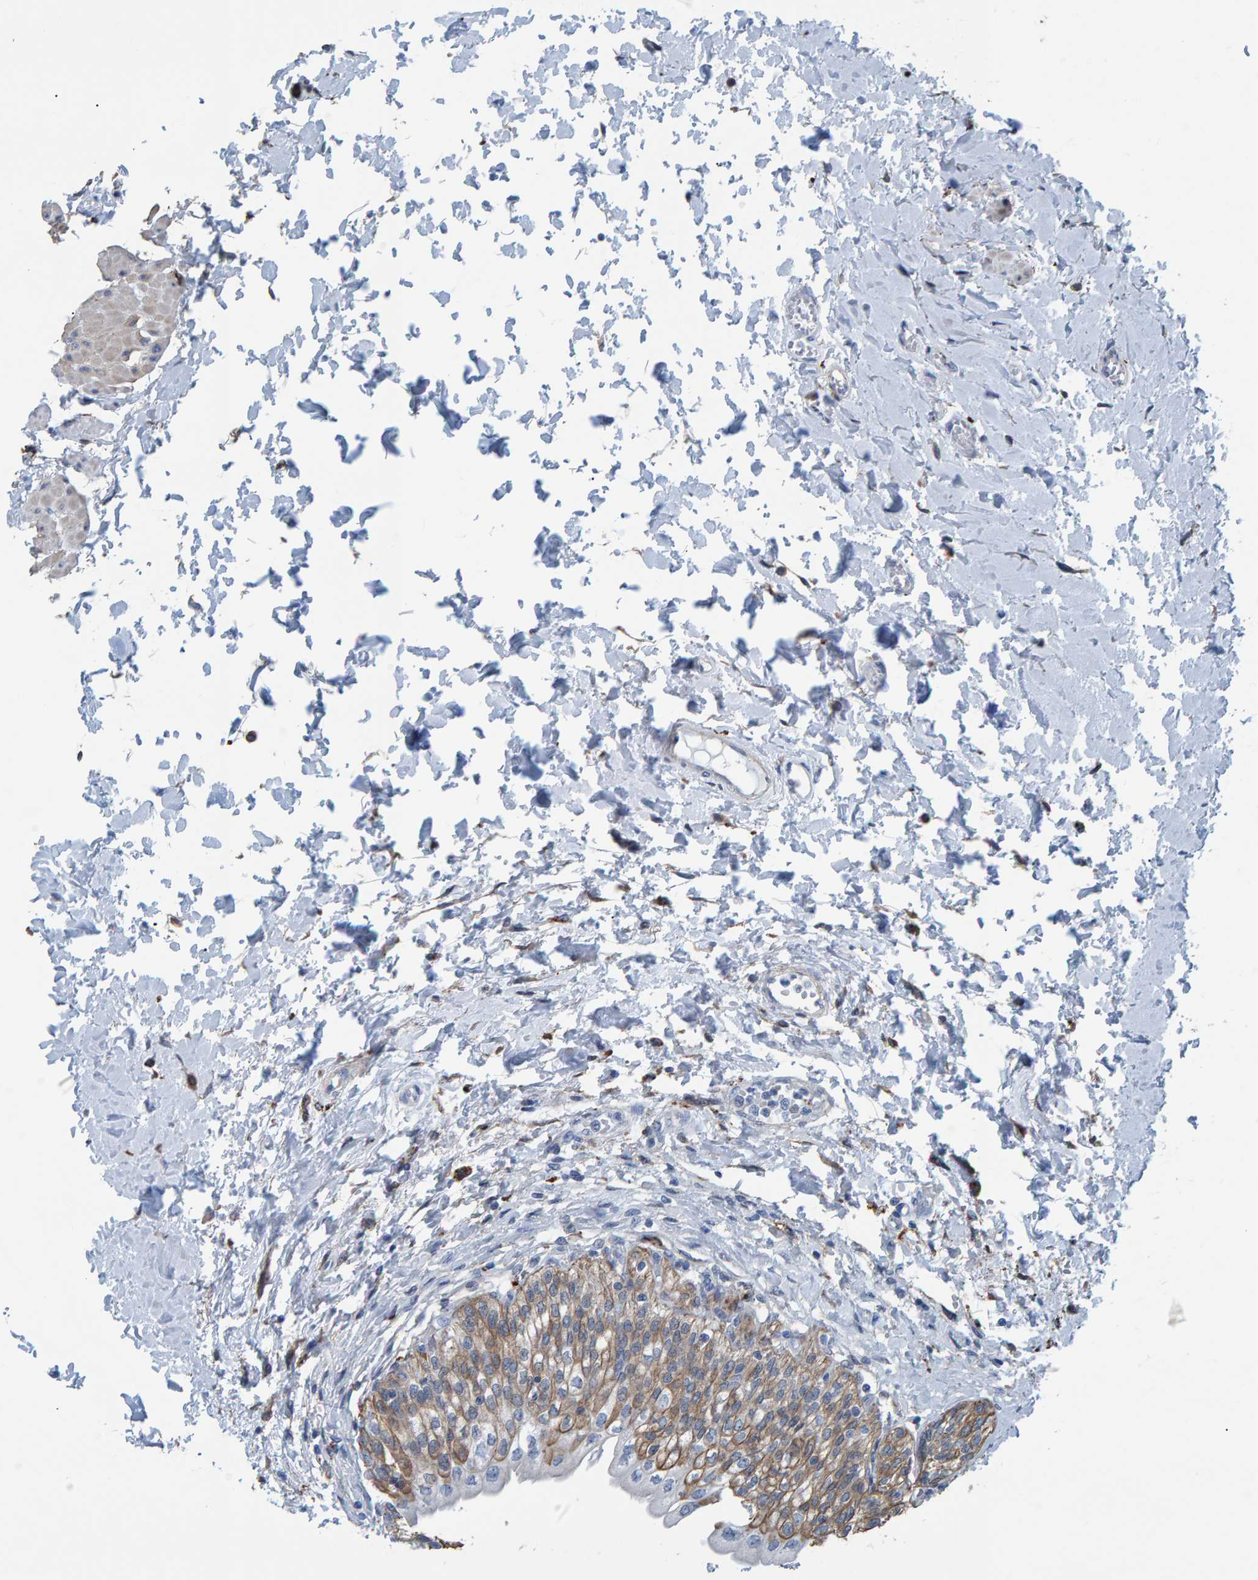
{"staining": {"intensity": "weak", "quantity": "25%-75%", "location": "cytoplasmic/membranous"}, "tissue": "urinary bladder", "cell_type": "Urothelial cells", "image_type": "normal", "snomed": [{"axis": "morphology", "description": "Normal tissue, NOS"}, {"axis": "topography", "description": "Urinary bladder"}], "caption": "Human urinary bladder stained with a brown dye shows weak cytoplasmic/membranous positive staining in approximately 25%-75% of urothelial cells.", "gene": "IDO1", "patient": {"sex": "male", "age": 55}}